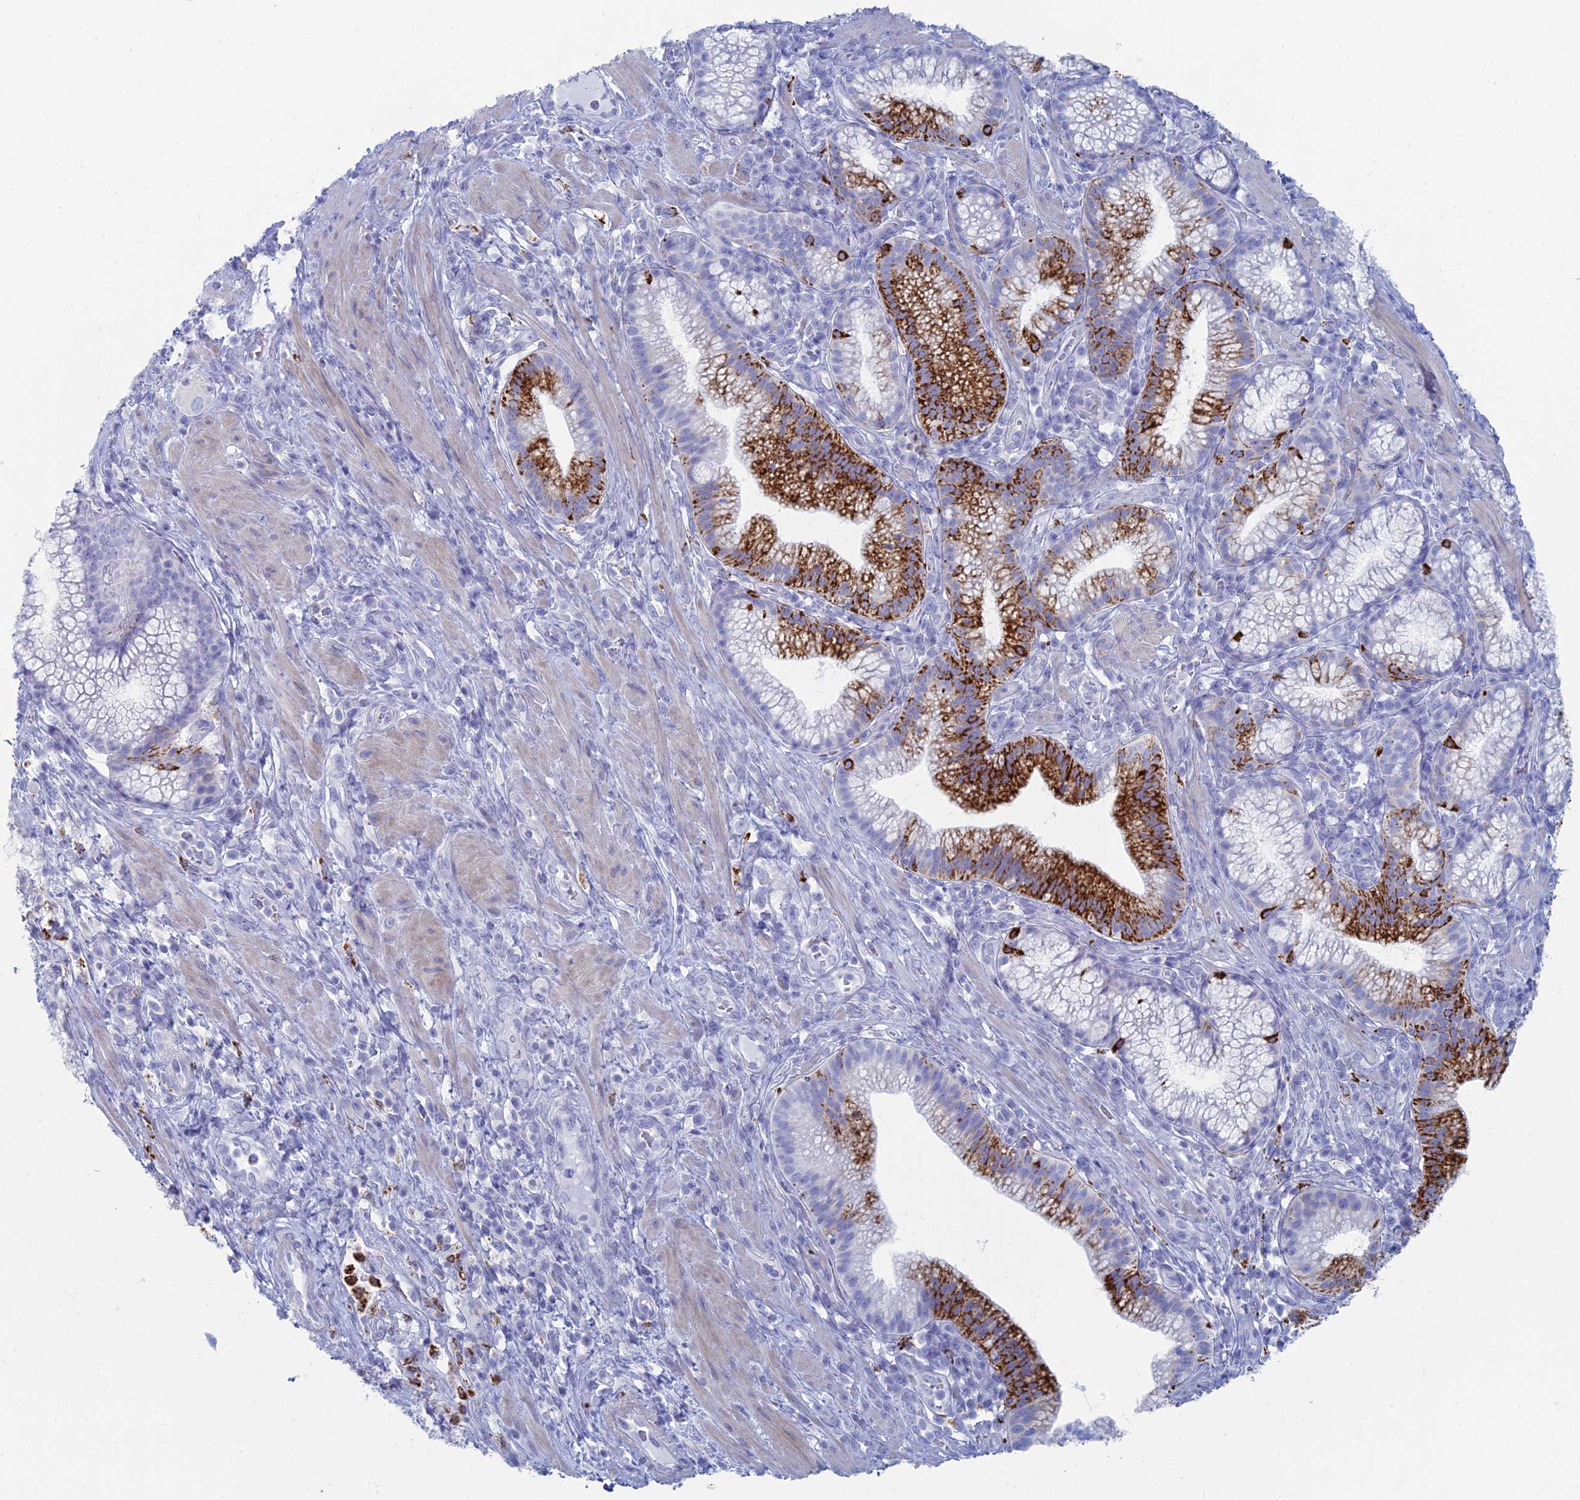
{"staining": {"intensity": "strong", "quantity": "25%-75%", "location": "cytoplasmic/membranous"}, "tissue": "pancreatic cancer", "cell_type": "Tumor cells", "image_type": "cancer", "snomed": [{"axis": "morphology", "description": "Adenocarcinoma, NOS"}, {"axis": "topography", "description": "Pancreas"}], "caption": "The photomicrograph demonstrates a brown stain indicating the presence of a protein in the cytoplasmic/membranous of tumor cells in pancreatic cancer (adenocarcinoma). Nuclei are stained in blue.", "gene": "ALMS1", "patient": {"sex": "male", "age": 72}}